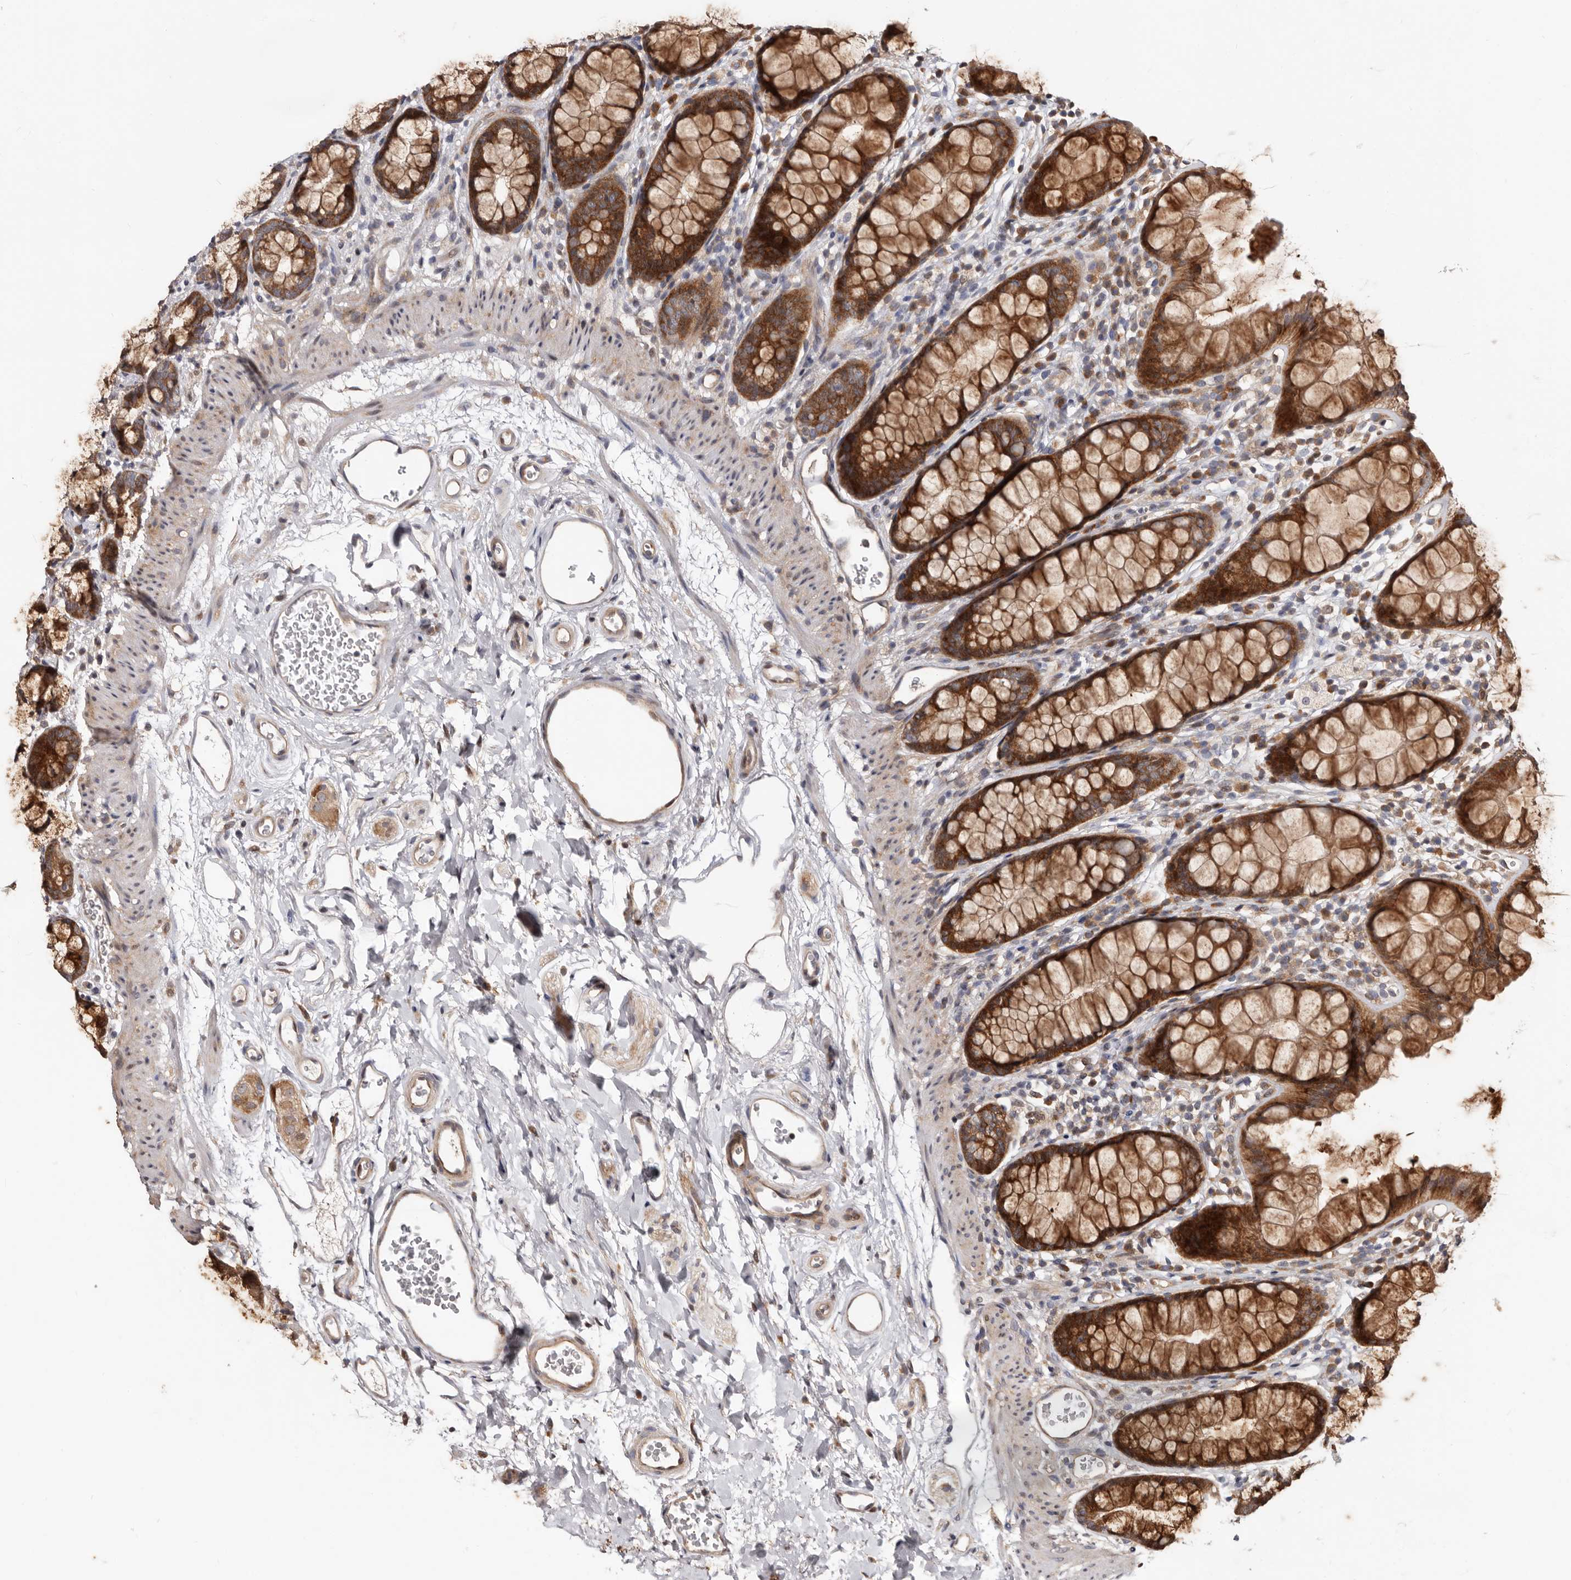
{"staining": {"intensity": "strong", "quantity": ">75%", "location": "cytoplasmic/membranous"}, "tissue": "rectum", "cell_type": "Glandular cells", "image_type": "normal", "snomed": [{"axis": "morphology", "description": "Normal tissue, NOS"}, {"axis": "topography", "description": "Rectum"}], "caption": "Immunohistochemistry (IHC) image of benign rectum: rectum stained using IHC displays high levels of strong protein expression localized specifically in the cytoplasmic/membranous of glandular cells, appearing as a cytoplasmic/membranous brown color.", "gene": "WEE2", "patient": {"sex": "female", "age": 65}}